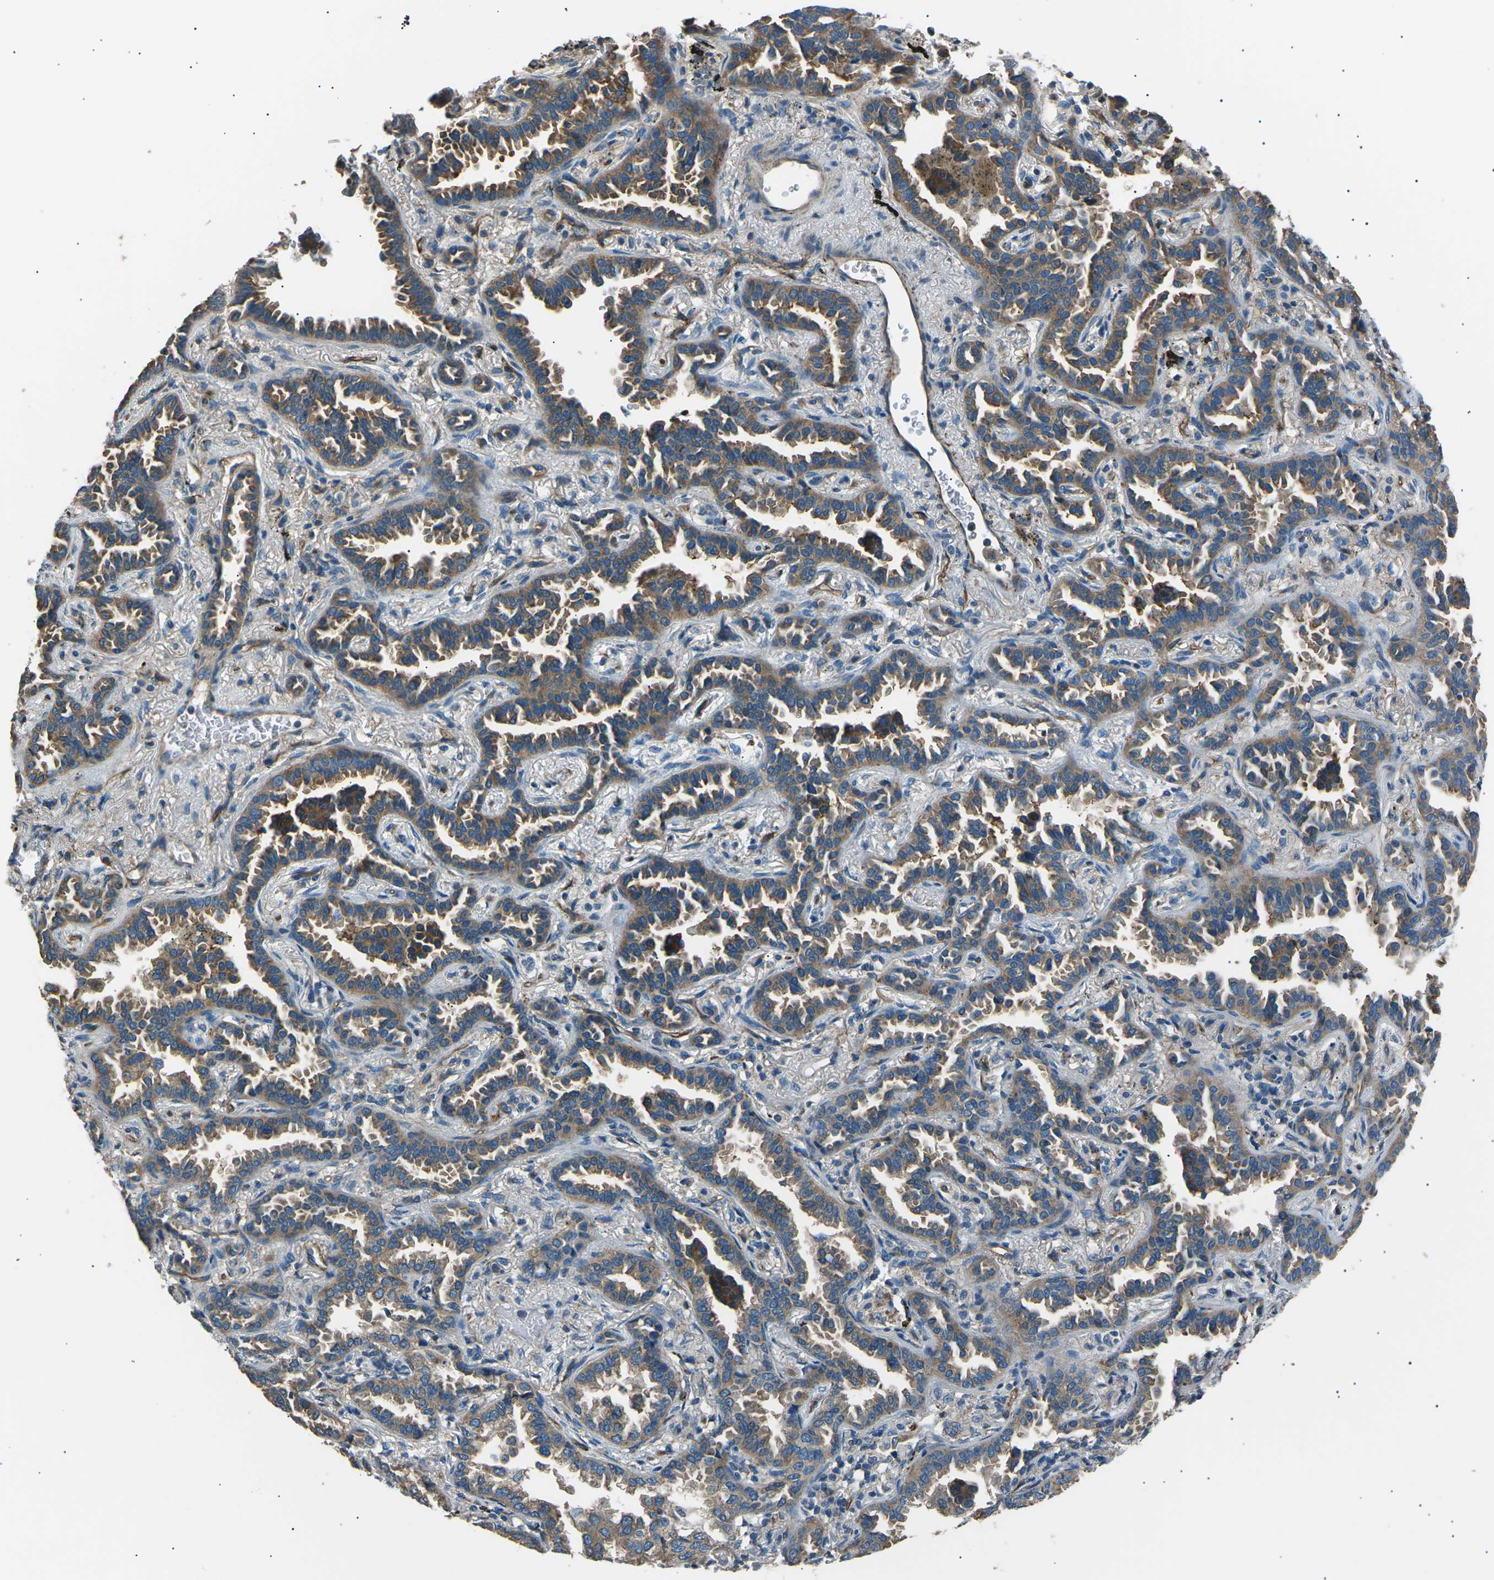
{"staining": {"intensity": "moderate", "quantity": ">75%", "location": "cytoplasmic/membranous"}, "tissue": "lung cancer", "cell_type": "Tumor cells", "image_type": "cancer", "snomed": [{"axis": "morphology", "description": "Normal tissue, NOS"}, {"axis": "morphology", "description": "Adenocarcinoma, NOS"}, {"axis": "topography", "description": "Lung"}], "caption": "Lung adenocarcinoma stained with a protein marker reveals moderate staining in tumor cells.", "gene": "SLK", "patient": {"sex": "male", "age": 59}}